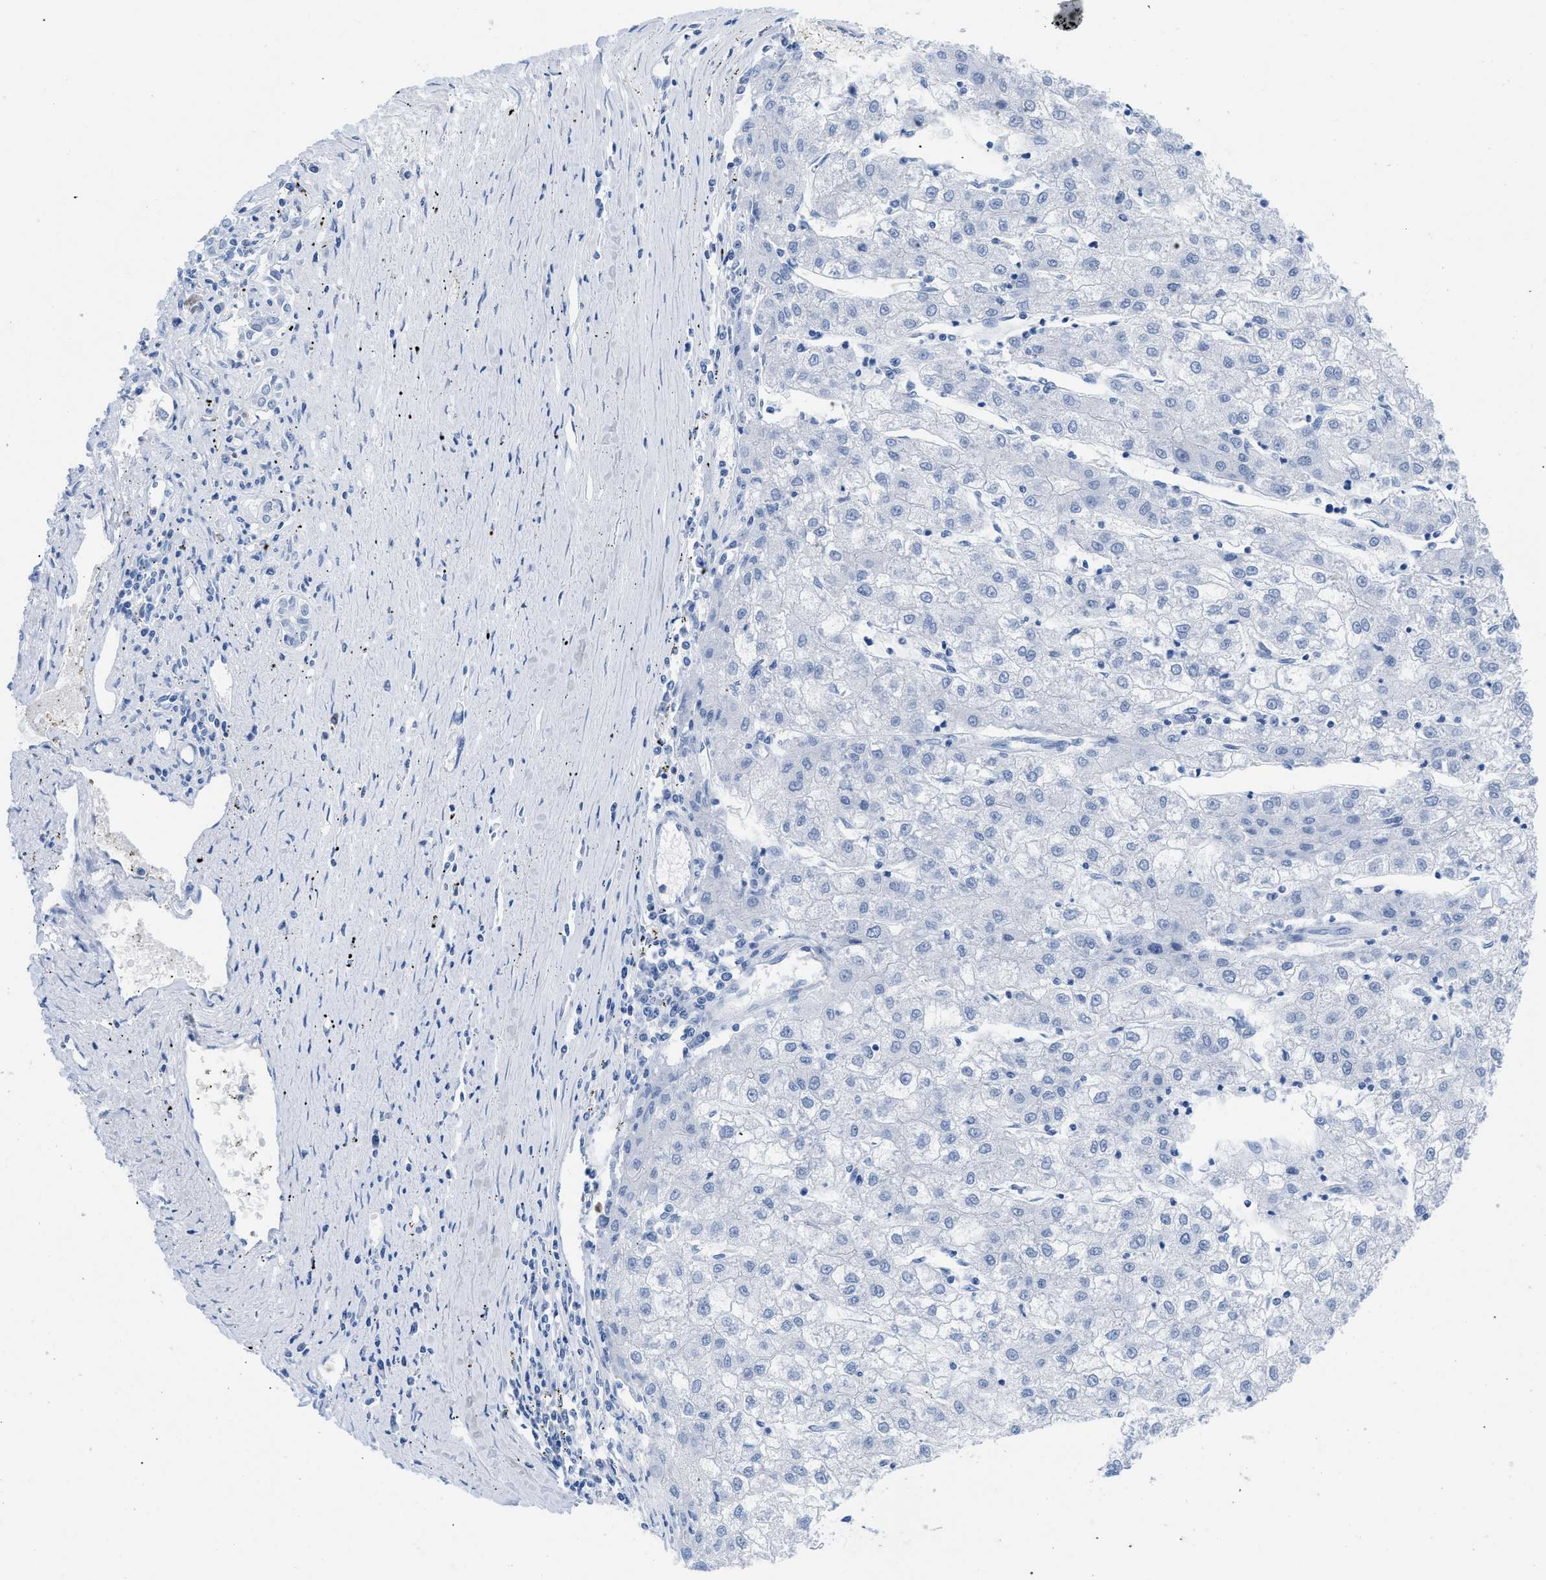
{"staining": {"intensity": "negative", "quantity": "none", "location": "none"}, "tissue": "liver cancer", "cell_type": "Tumor cells", "image_type": "cancer", "snomed": [{"axis": "morphology", "description": "Carcinoma, Hepatocellular, NOS"}, {"axis": "topography", "description": "Liver"}], "caption": "A micrograph of liver cancer stained for a protein exhibits no brown staining in tumor cells.", "gene": "CR1", "patient": {"sex": "male", "age": 72}}